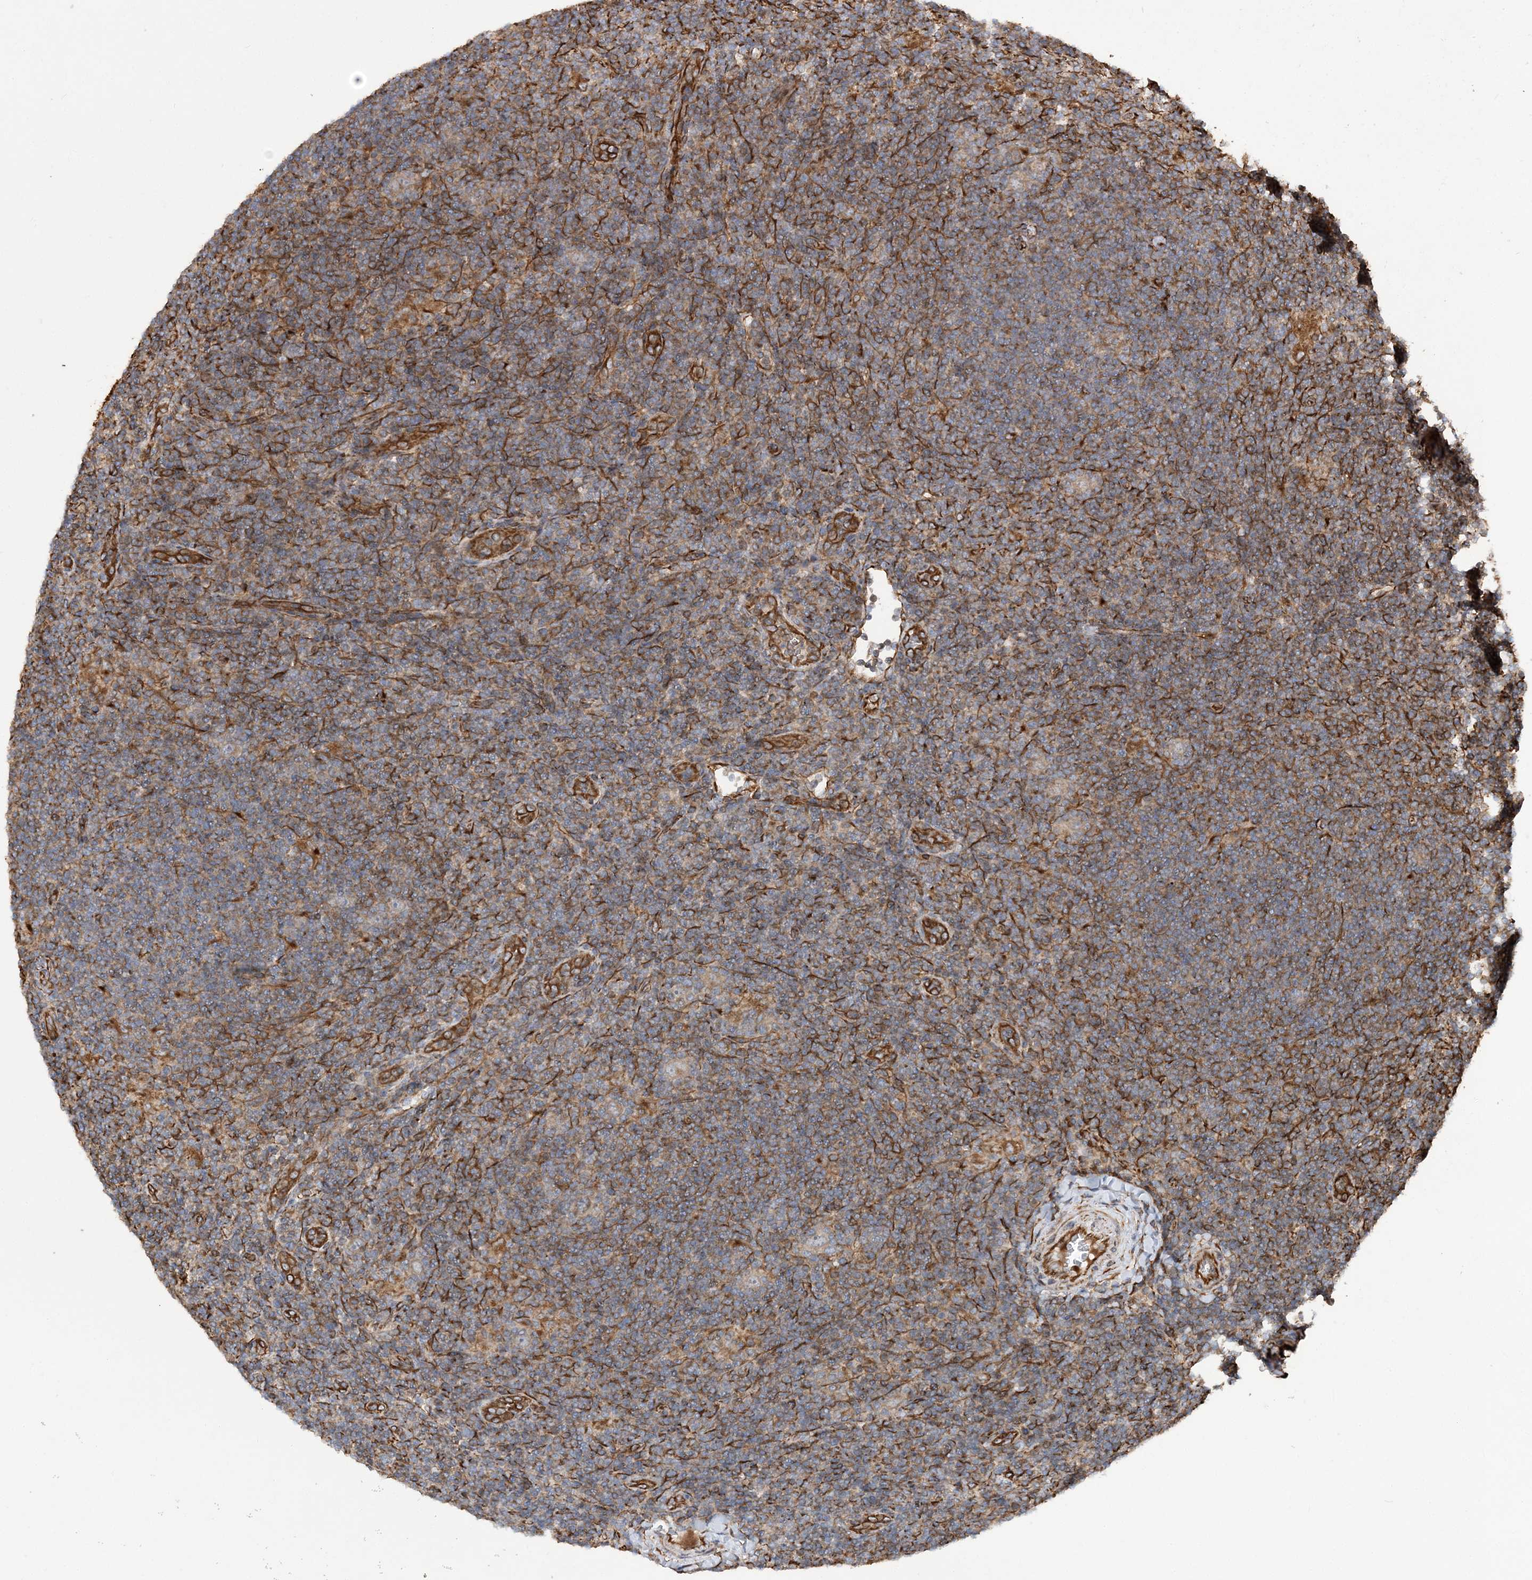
{"staining": {"intensity": "negative", "quantity": "none", "location": "none"}, "tissue": "lymphoma", "cell_type": "Tumor cells", "image_type": "cancer", "snomed": [{"axis": "morphology", "description": "Hodgkin's disease, NOS"}, {"axis": "topography", "description": "Lymph node"}], "caption": "Micrograph shows no significant protein expression in tumor cells of lymphoma. (DAB IHC, high magnification).", "gene": "FAM114A2", "patient": {"sex": "female", "age": 57}}